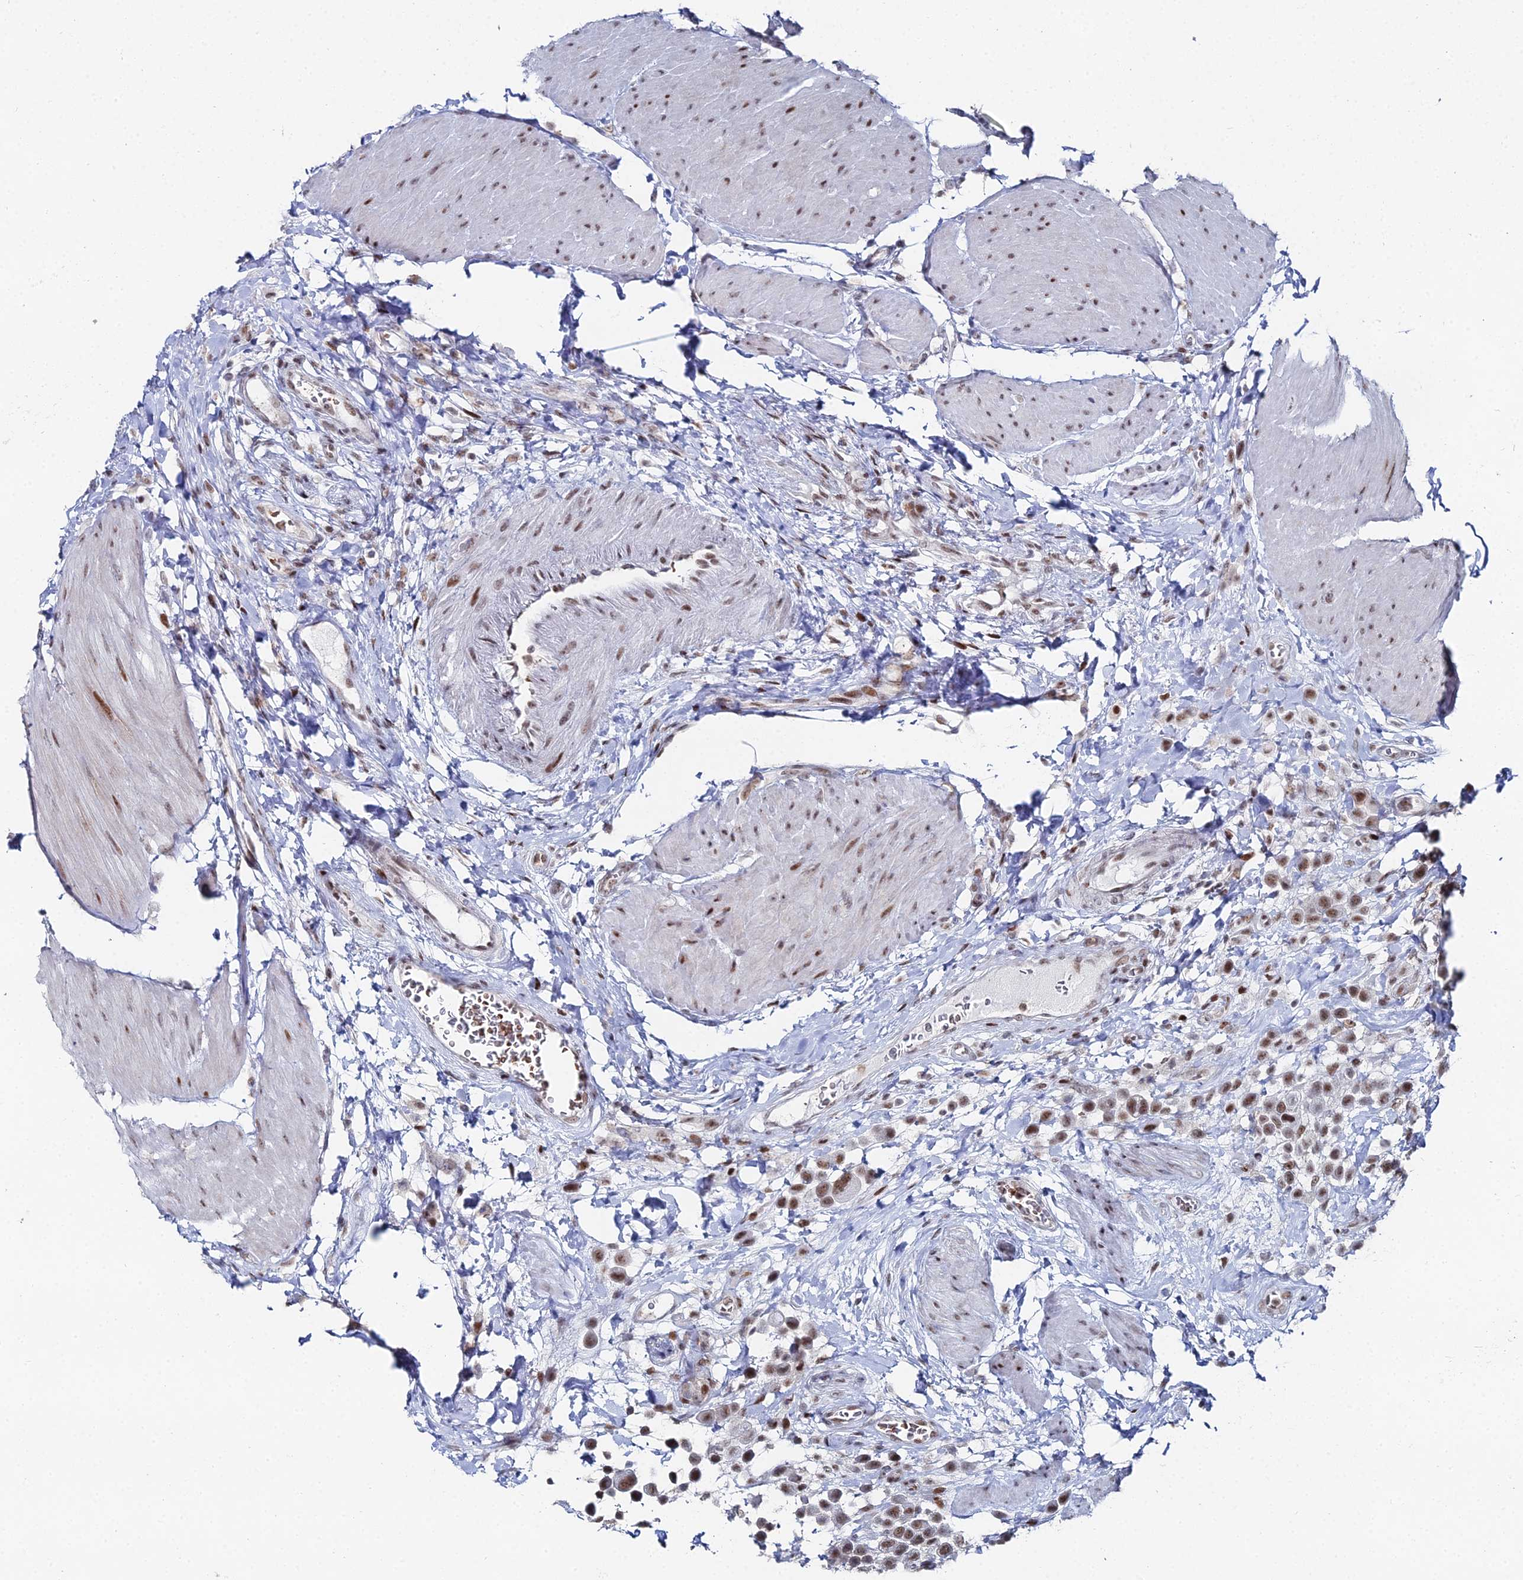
{"staining": {"intensity": "moderate", "quantity": ">75%", "location": "nuclear"}, "tissue": "urothelial cancer", "cell_type": "Tumor cells", "image_type": "cancer", "snomed": [{"axis": "morphology", "description": "Urothelial carcinoma, High grade"}, {"axis": "topography", "description": "Urinary bladder"}], "caption": "Protein expression analysis of urothelial cancer reveals moderate nuclear expression in about >75% of tumor cells. (Brightfield microscopy of DAB IHC at high magnification).", "gene": "GSC2", "patient": {"sex": "male", "age": 50}}